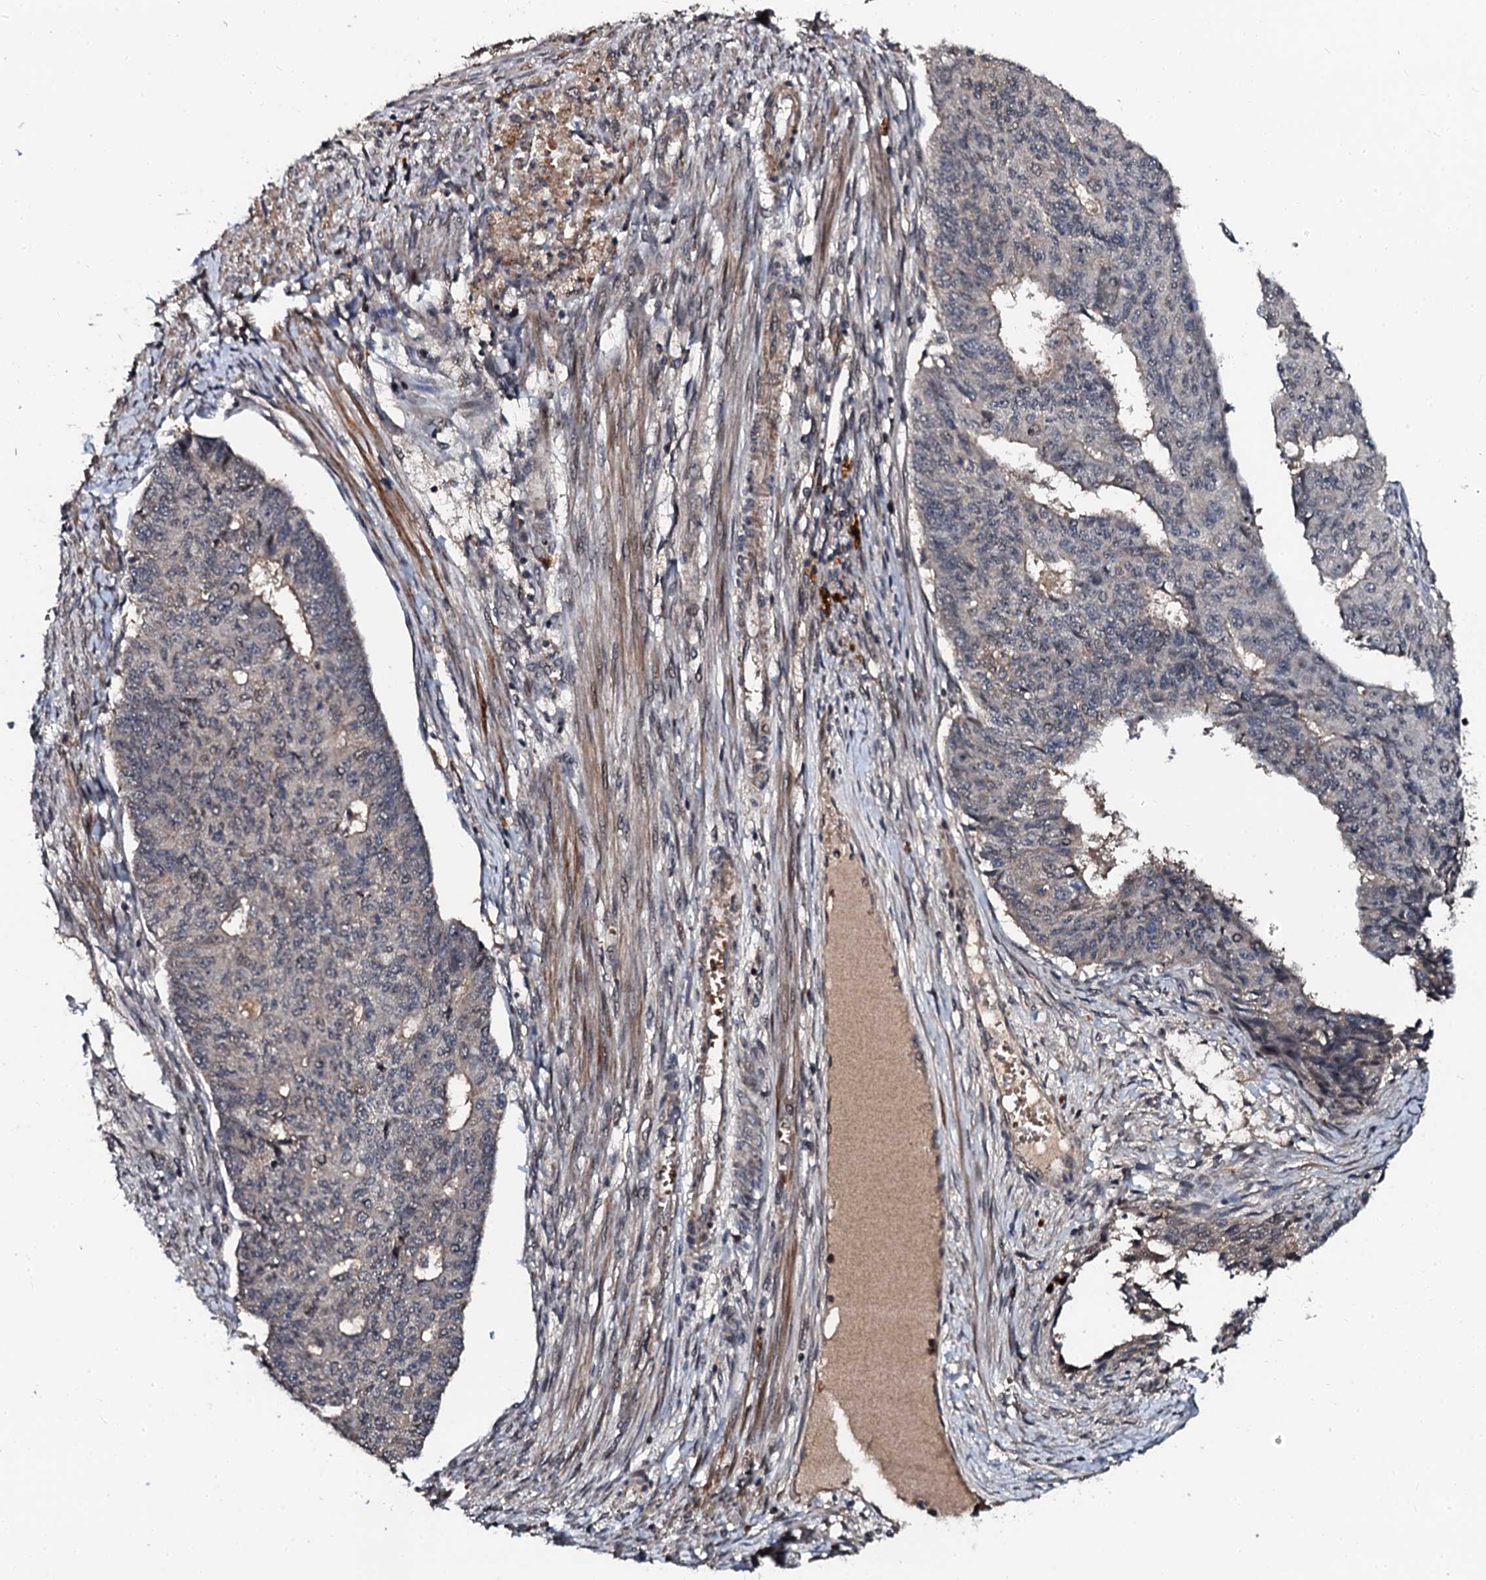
{"staining": {"intensity": "negative", "quantity": "none", "location": "none"}, "tissue": "endometrial cancer", "cell_type": "Tumor cells", "image_type": "cancer", "snomed": [{"axis": "morphology", "description": "Adenocarcinoma, NOS"}, {"axis": "topography", "description": "Endometrium"}], "caption": "This is a image of immunohistochemistry (IHC) staining of adenocarcinoma (endometrial), which shows no expression in tumor cells. (Stains: DAB (3,3'-diaminobenzidine) immunohistochemistry (IHC) with hematoxylin counter stain, Microscopy: brightfield microscopy at high magnification).", "gene": "N4BP1", "patient": {"sex": "female", "age": 32}}